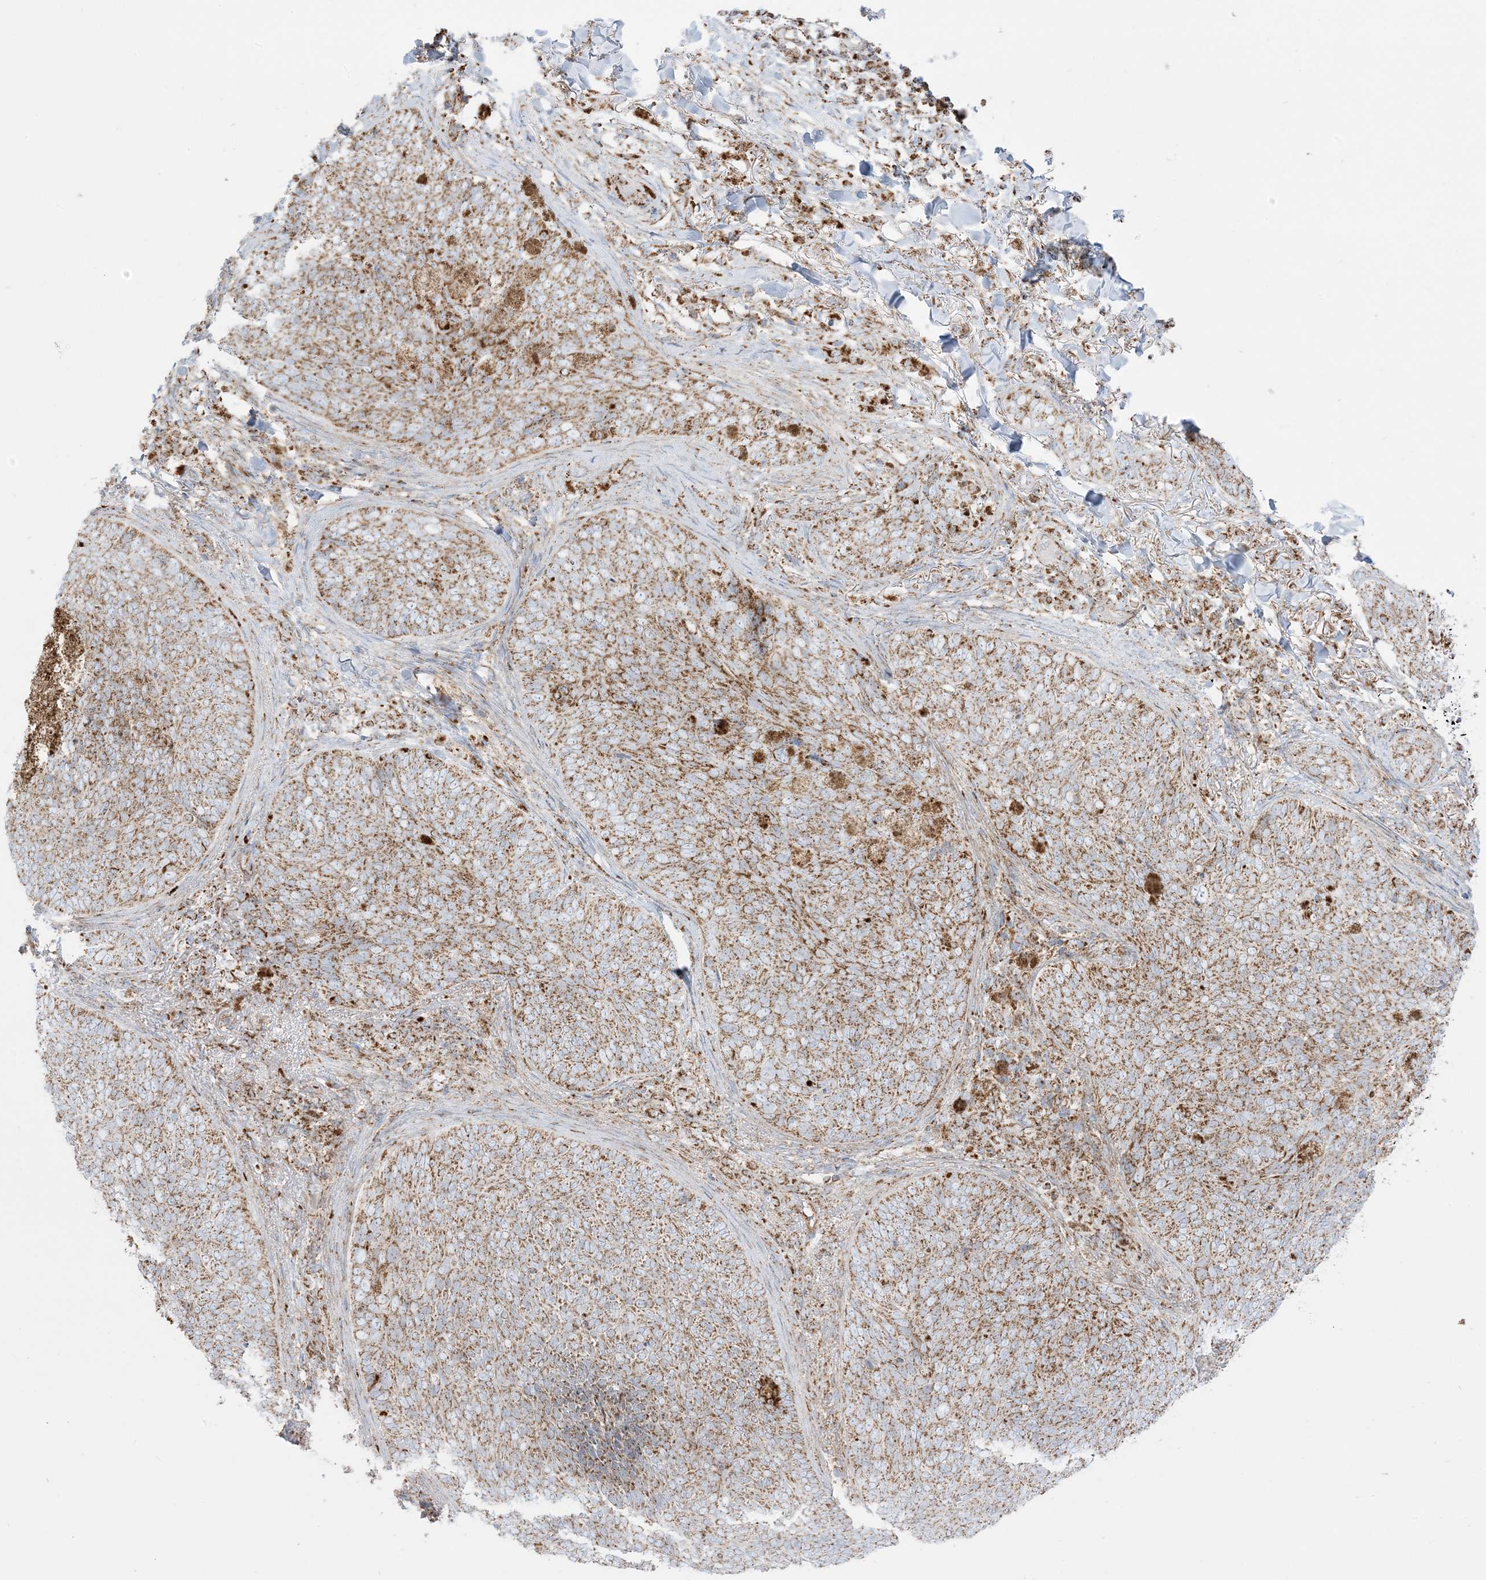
{"staining": {"intensity": "moderate", "quantity": ">75%", "location": "cytoplasmic/membranous"}, "tissue": "skin cancer", "cell_type": "Tumor cells", "image_type": "cancer", "snomed": [{"axis": "morphology", "description": "Basal cell carcinoma"}, {"axis": "topography", "description": "Skin"}], "caption": "Moderate cytoplasmic/membranous staining is seen in about >75% of tumor cells in skin basal cell carcinoma.", "gene": "MRPS36", "patient": {"sex": "male", "age": 85}}